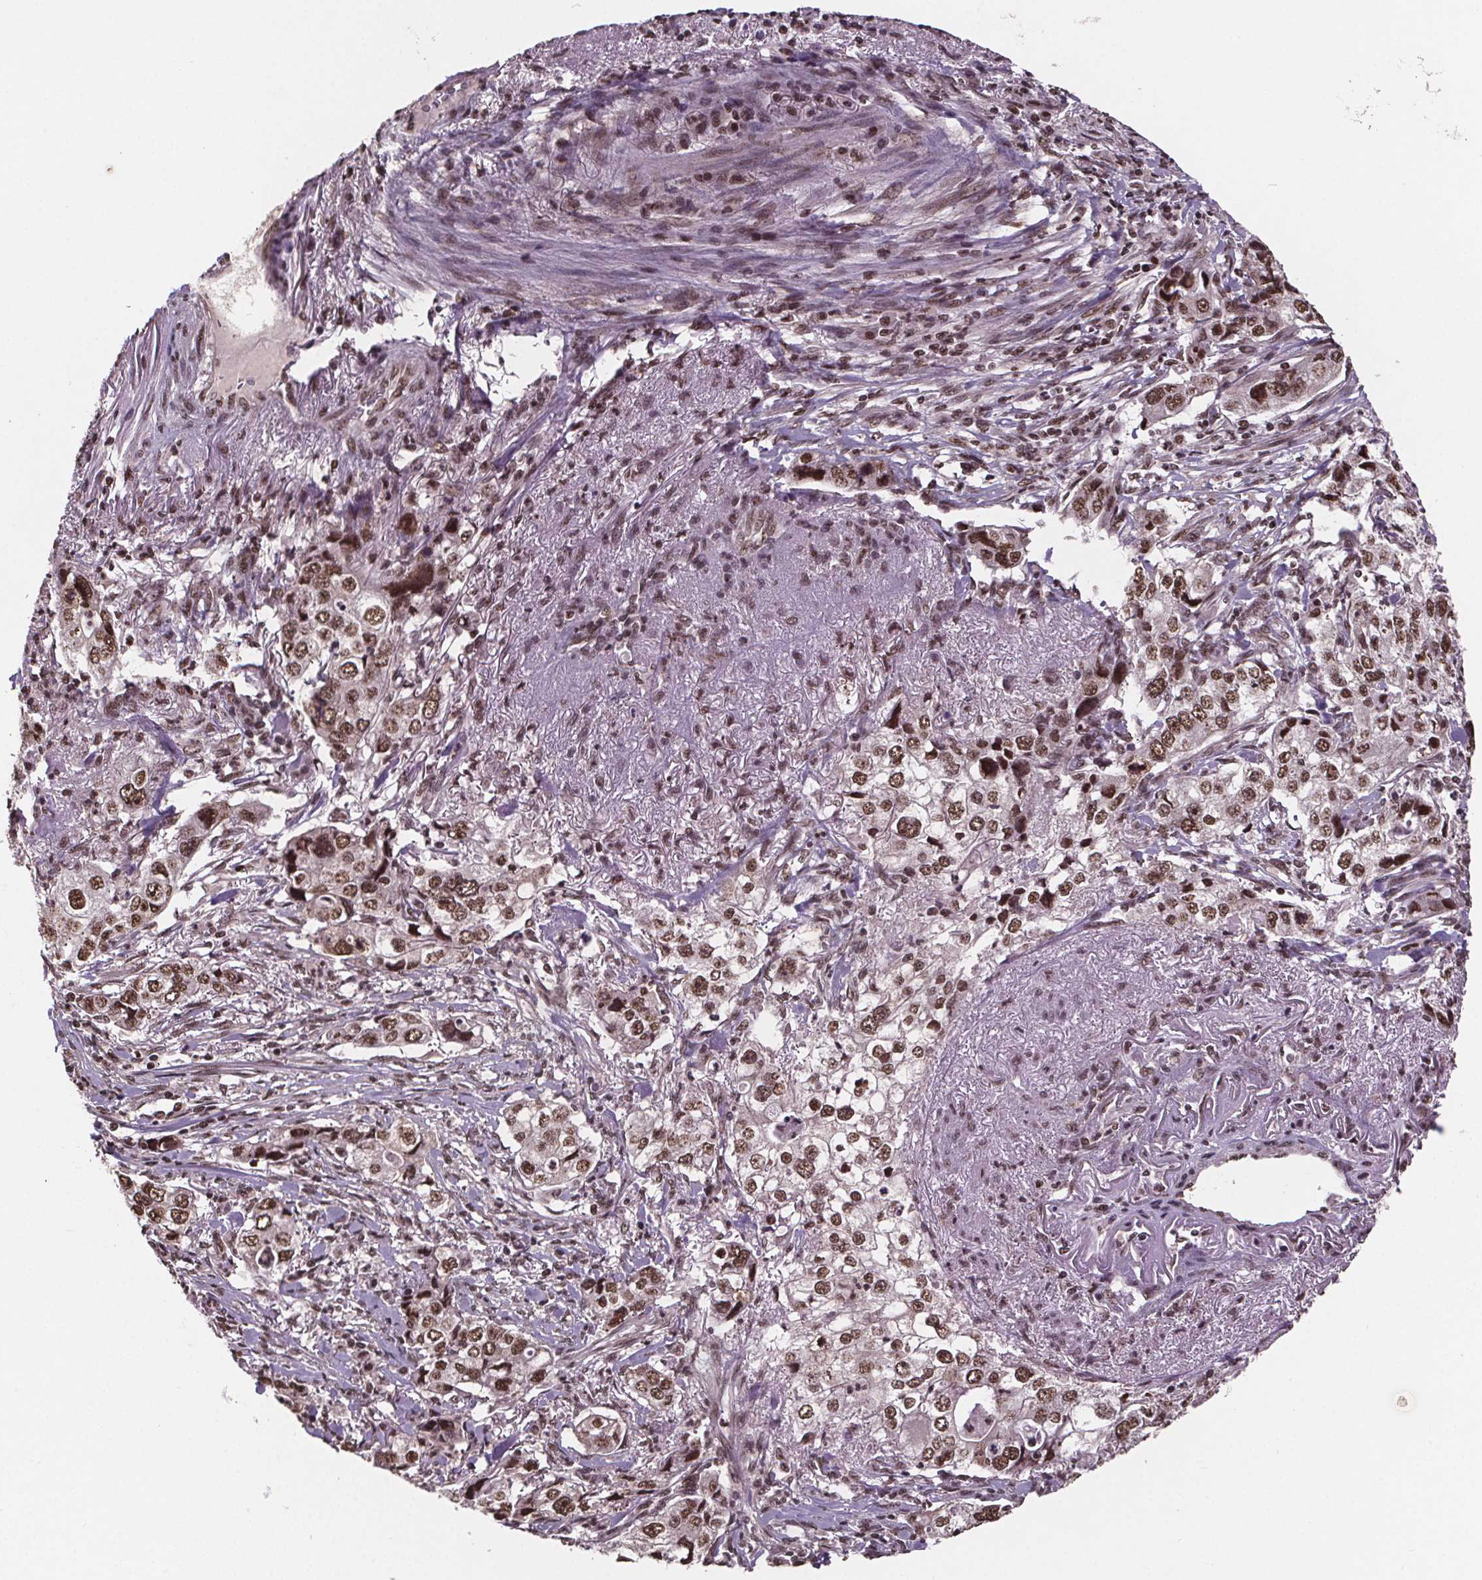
{"staining": {"intensity": "moderate", "quantity": ">75%", "location": "nuclear"}, "tissue": "stomach cancer", "cell_type": "Tumor cells", "image_type": "cancer", "snomed": [{"axis": "morphology", "description": "Adenocarcinoma, NOS"}, {"axis": "topography", "description": "Stomach, upper"}], "caption": "A medium amount of moderate nuclear staining is appreciated in approximately >75% of tumor cells in stomach cancer tissue.", "gene": "JARID2", "patient": {"sex": "male", "age": 75}}